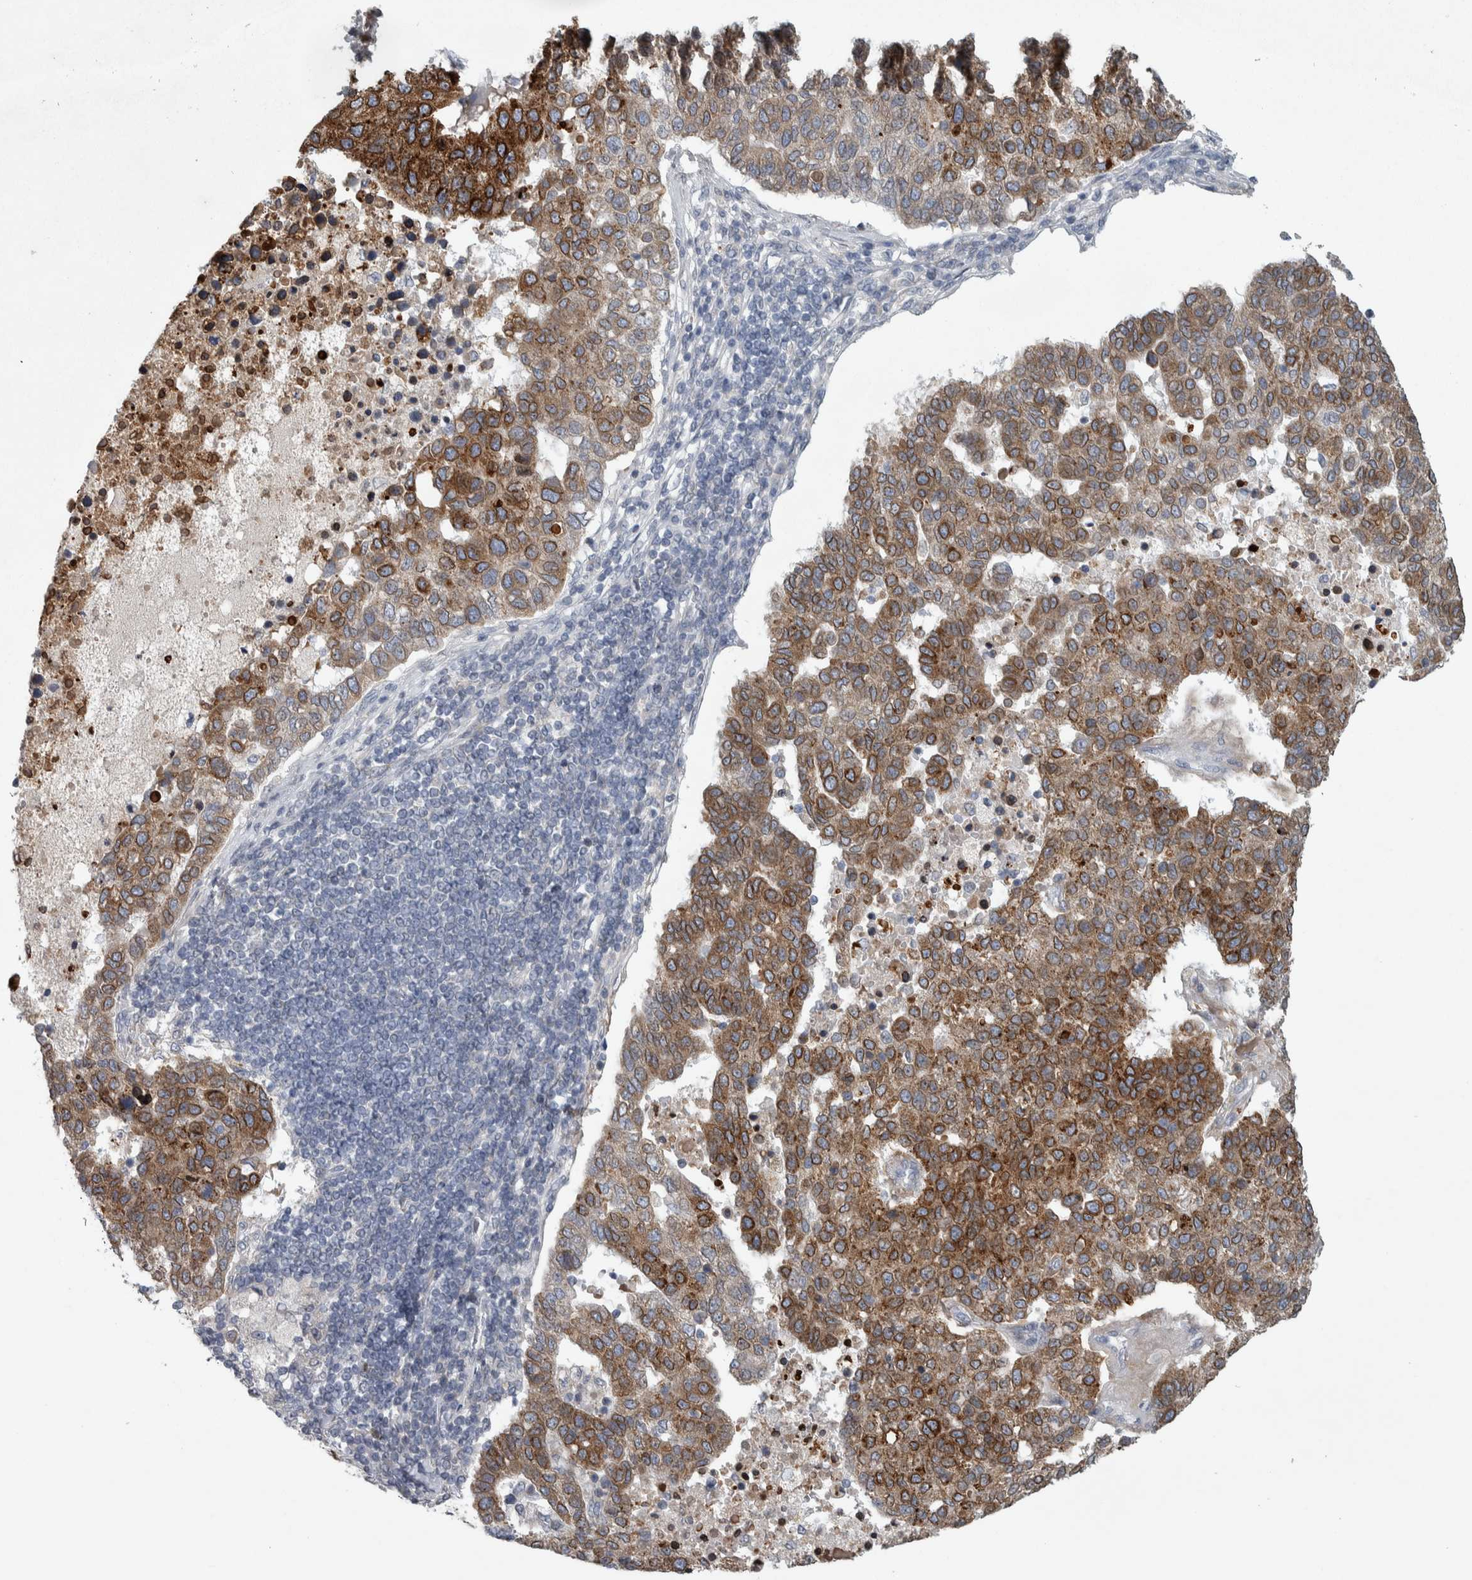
{"staining": {"intensity": "moderate", "quantity": ">75%", "location": "cytoplasmic/membranous"}, "tissue": "pancreatic cancer", "cell_type": "Tumor cells", "image_type": "cancer", "snomed": [{"axis": "morphology", "description": "Adenocarcinoma, NOS"}, {"axis": "topography", "description": "Pancreas"}], "caption": "IHC (DAB (3,3'-diaminobenzidine)) staining of human pancreatic cancer shows moderate cytoplasmic/membranous protein staining in about >75% of tumor cells.", "gene": "SIGMAR1", "patient": {"sex": "female", "age": 61}}